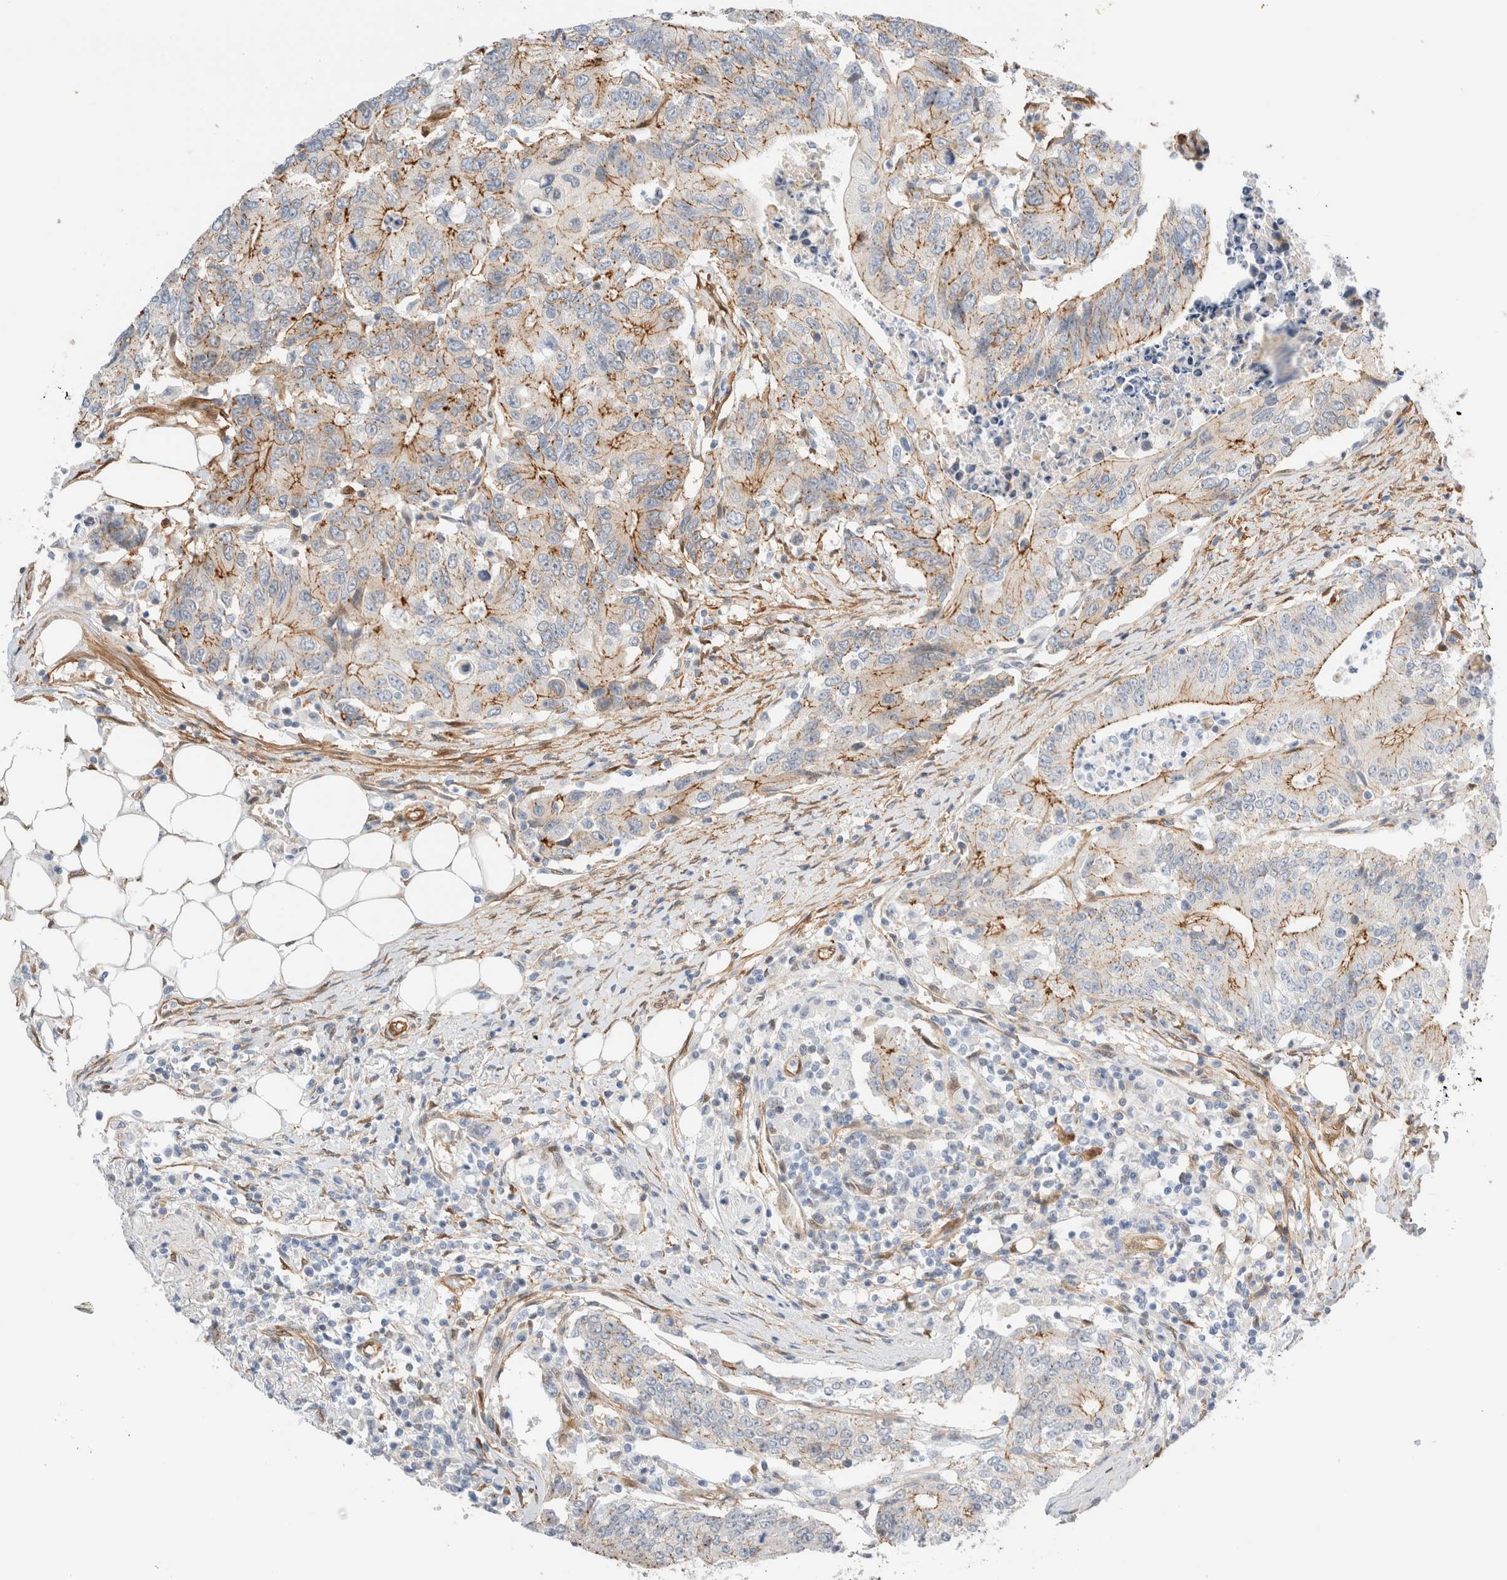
{"staining": {"intensity": "moderate", "quantity": "25%-75%", "location": "cytoplasmic/membranous"}, "tissue": "colorectal cancer", "cell_type": "Tumor cells", "image_type": "cancer", "snomed": [{"axis": "morphology", "description": "Adenocarcinoma, NOS"}, {"axis": "topography", "description": "Colon"}], "caption": "Immunohistochemical staining of human colorectal cancer (adenocarcinoma) exhibits medium levels of moderate cytoplasmic/membranous staining in about 25%-75% of tumor cells.", "gene": "LMCD1", "patient": {"sex": "female", "age": 77}}